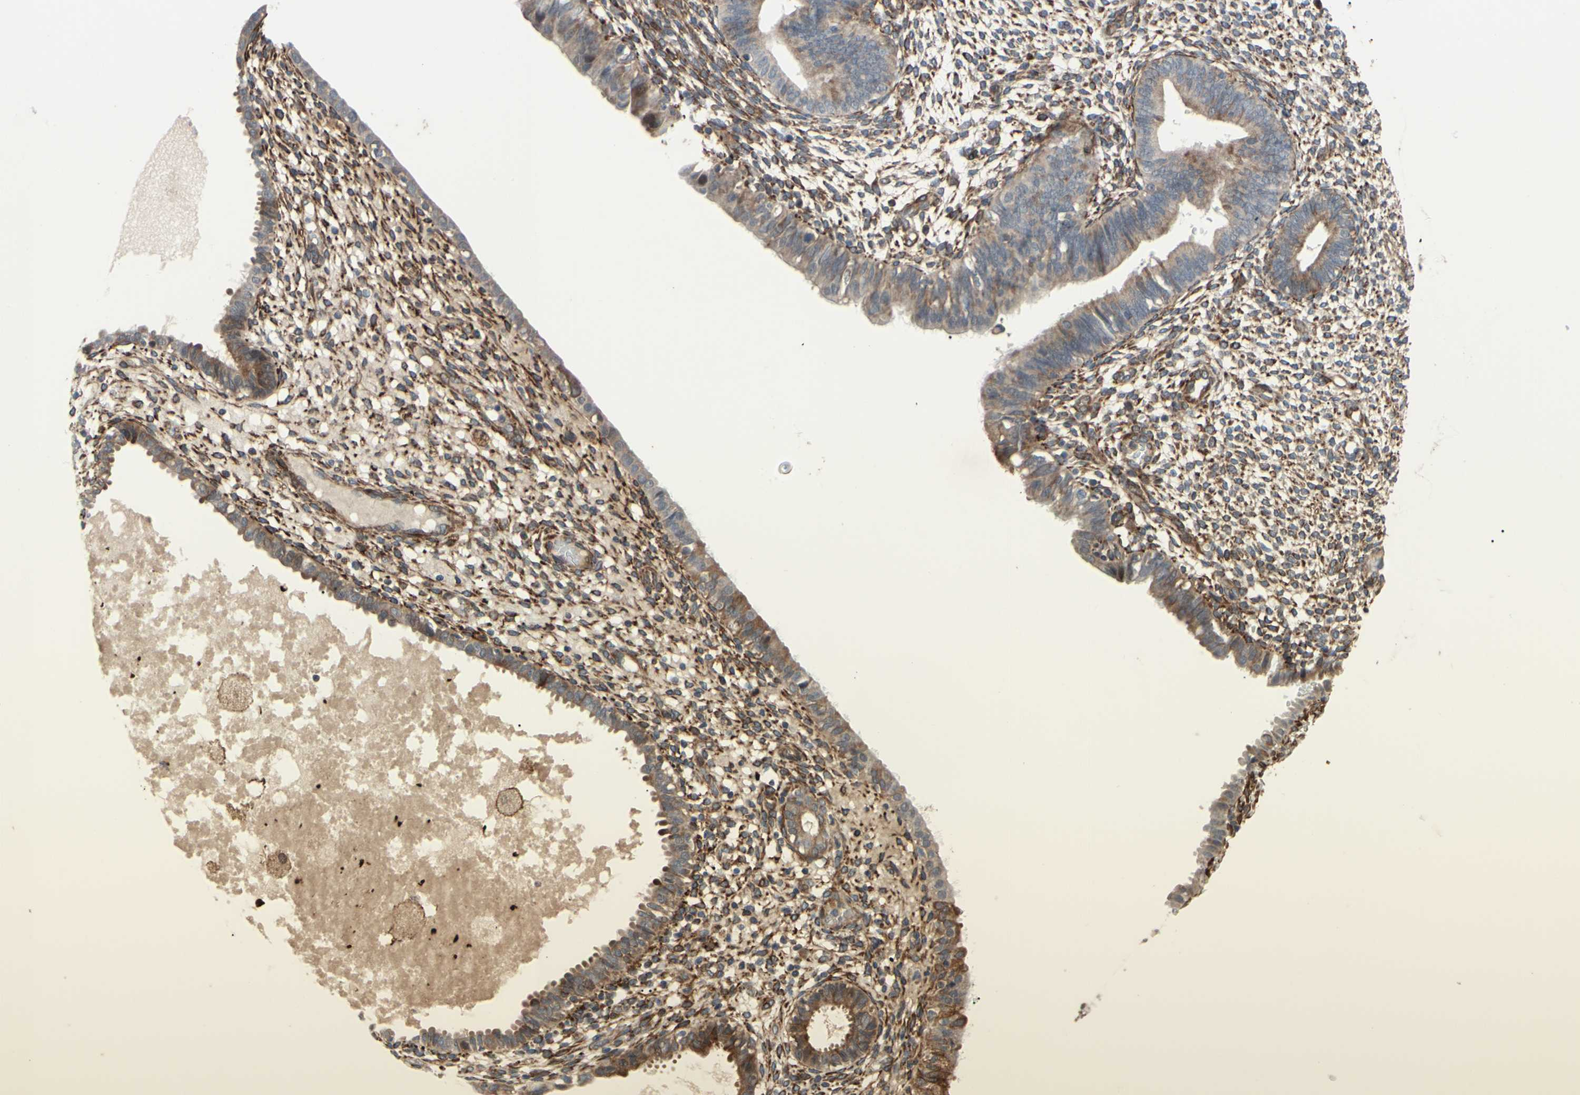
{"staining": {"intensity": "moderate", "quantity": ">75%", "location": "cytoplasmic/membranous"}, "tissue": "endometrium", "cell_type": "Cells in endometrial stroma", "image_type": "normal", "snomed": [{"axis": "morphology", "description": "Normal tissue, NOS"}, {"axis": "topography", "description": "Endometrium"}], "caption": "Immunohistochemical staining of unremarkable endometrium reveals >75% levels of moderate cytoplasmic/membranous protein positivity in approximately >75% of cells in endometrial stroma.", "gene": "PRAF2", "patient": {"sex": "female", "age": 61}}